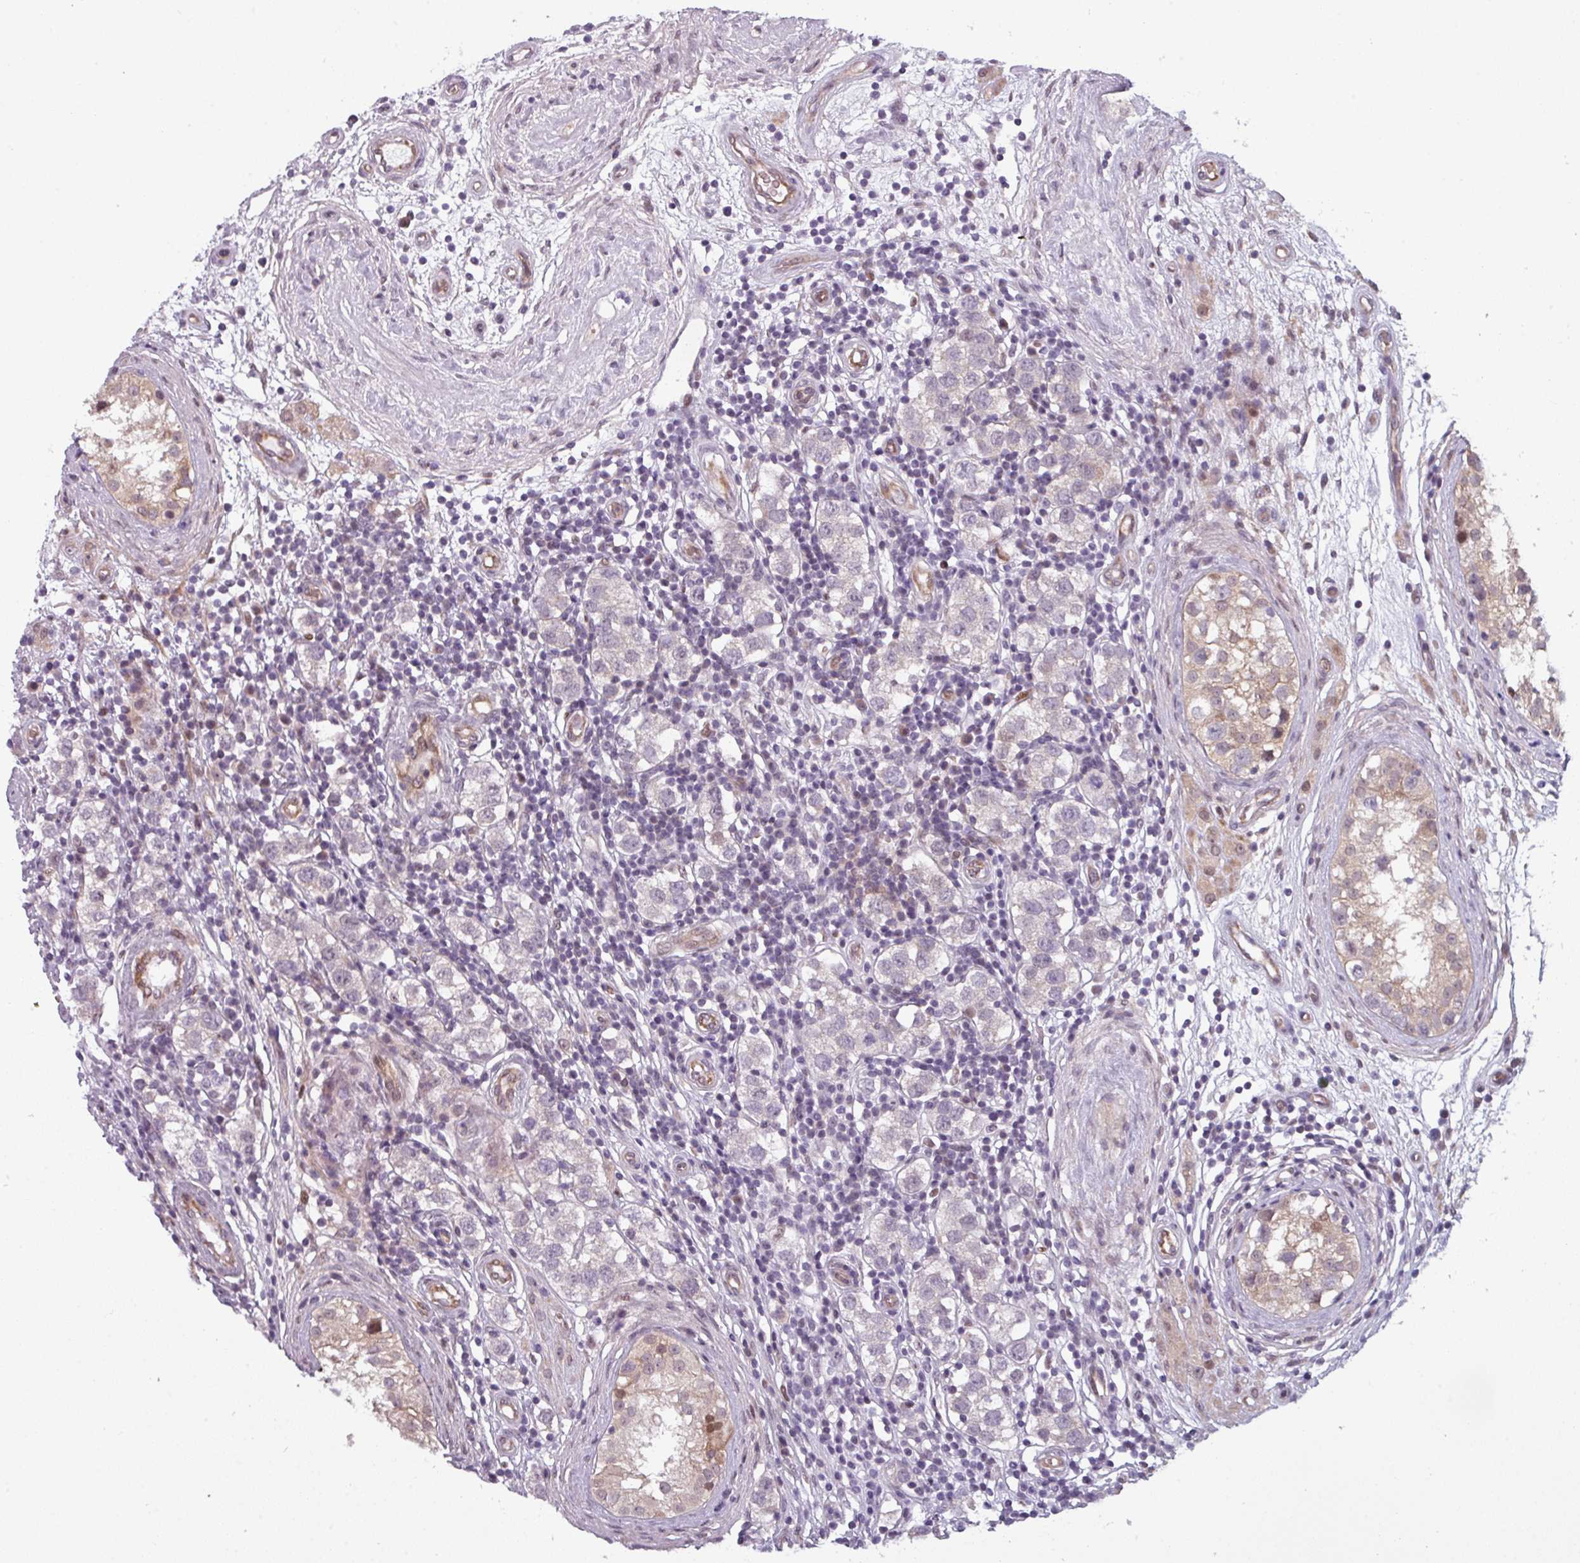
{"staining": {"intensity": "negative", "quantity": "none", "location": "none"}, "tissue": "testis cancer", "cell_type": "Tumor cells", "image_type": "cancer", "snomed": [{"axis": "morphology", "description": "Seminoma, NOS"}, {"axis": "topography", "description": "Testis"}], "caption": "Testis cancer stained for a protein using immunohistochemistry (IHC) shows no positivity tumor cells.", "gene": "PRAMEF12", "patient": {"sex": "male", "age": 34}}